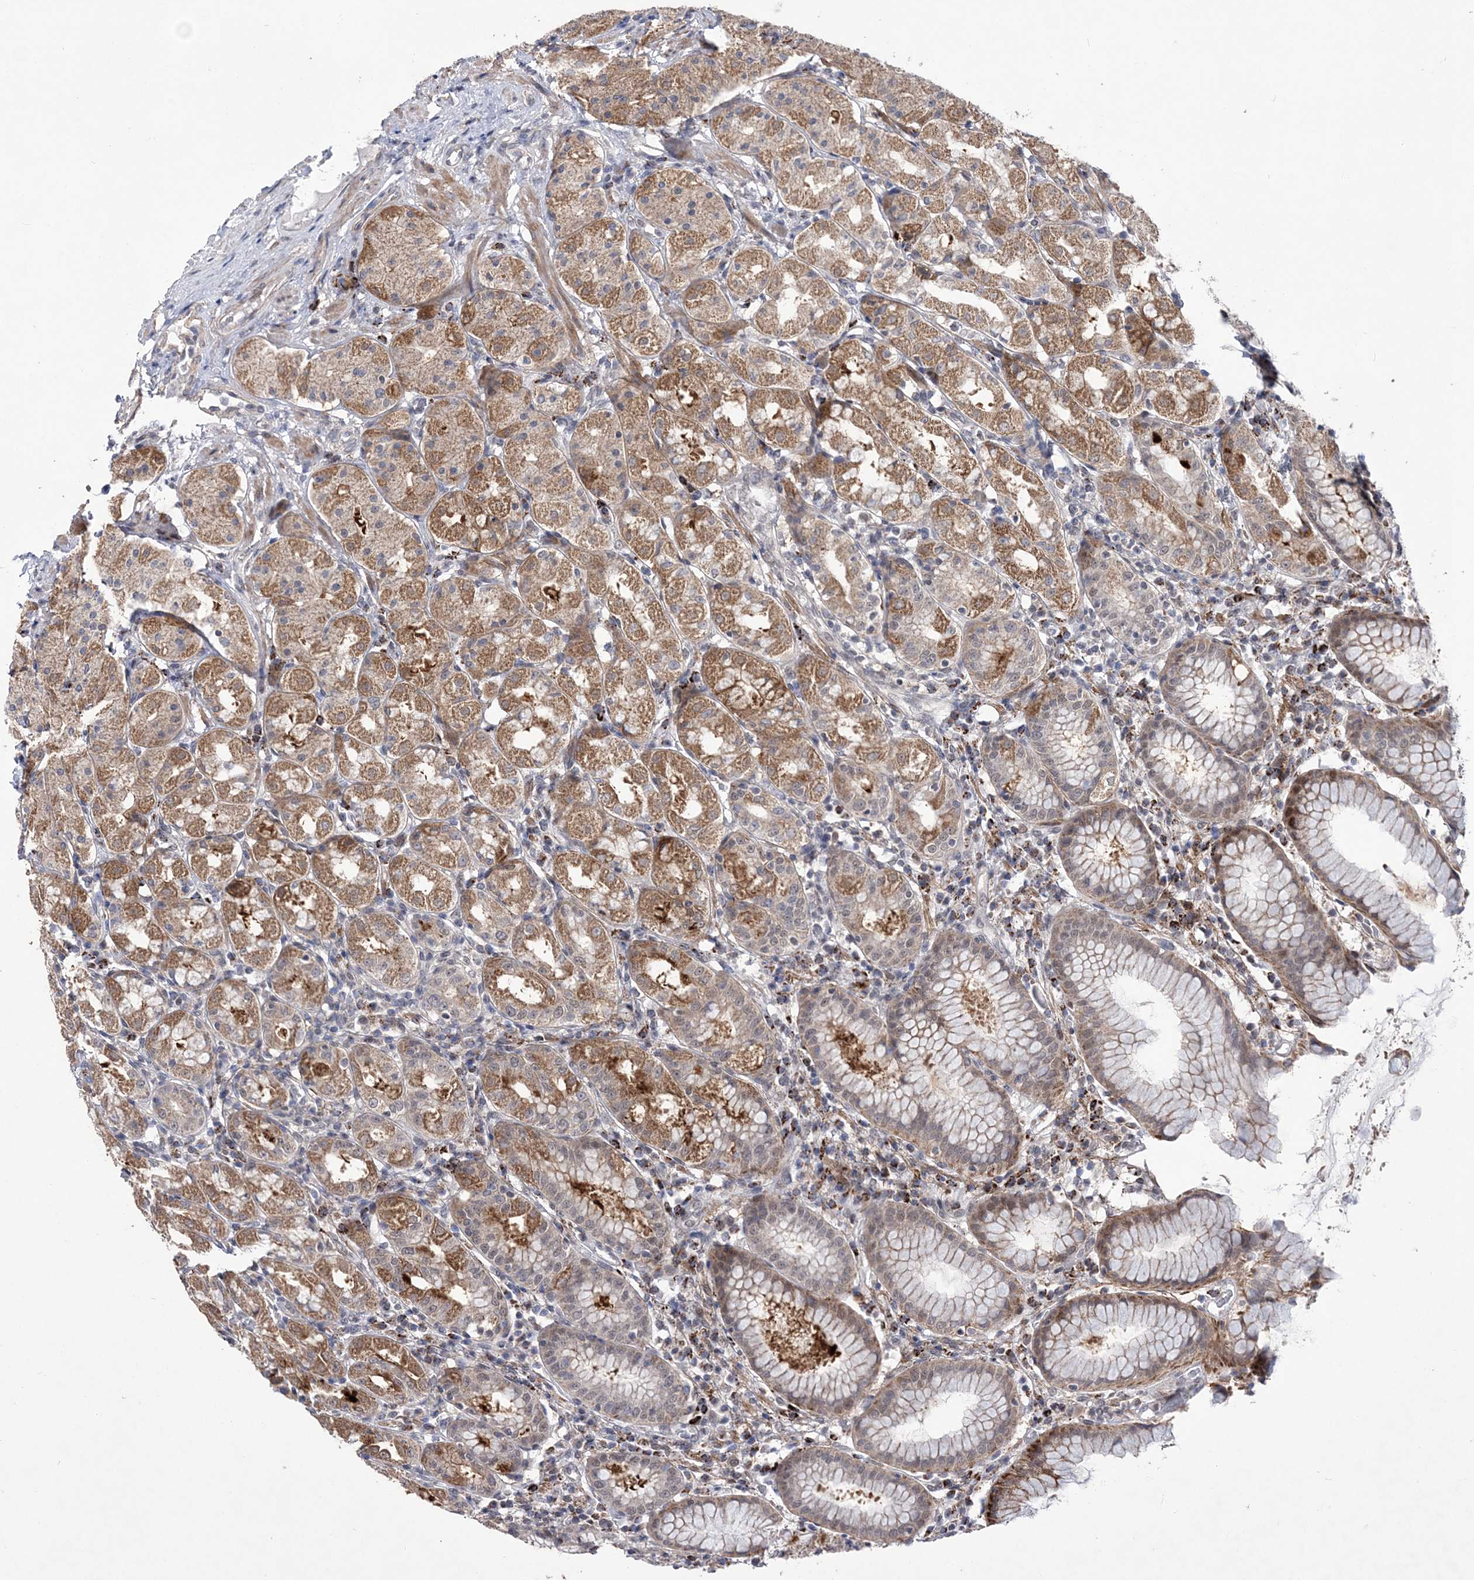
{"staining": {"intensity": "moderate", "quantity": "25%-75%", "location": "cytoplasmic/membranous"}, "tissue": "stomach", "cell_type": "Glandular cells", "image_type": "normal", "snomed": [{"axis": "morphology", "description": "Normal tissue, NOS"}, {"axis": "topography", "description": "Stomach"}, {"axis": "topography", "description": "Stomach, lower"}], "caption": "Glandular cells display medium levels of moderate cytoplasmic/membranous positivity in approximately 25%-75% of cells in normal human stomach. (Stains: DAB in brown, nuclei in blue, Microscopy: brightfield microscopy at high magnification).", "gene": "BOD1L1", "patient": {"sex": "female", "age": 56}}